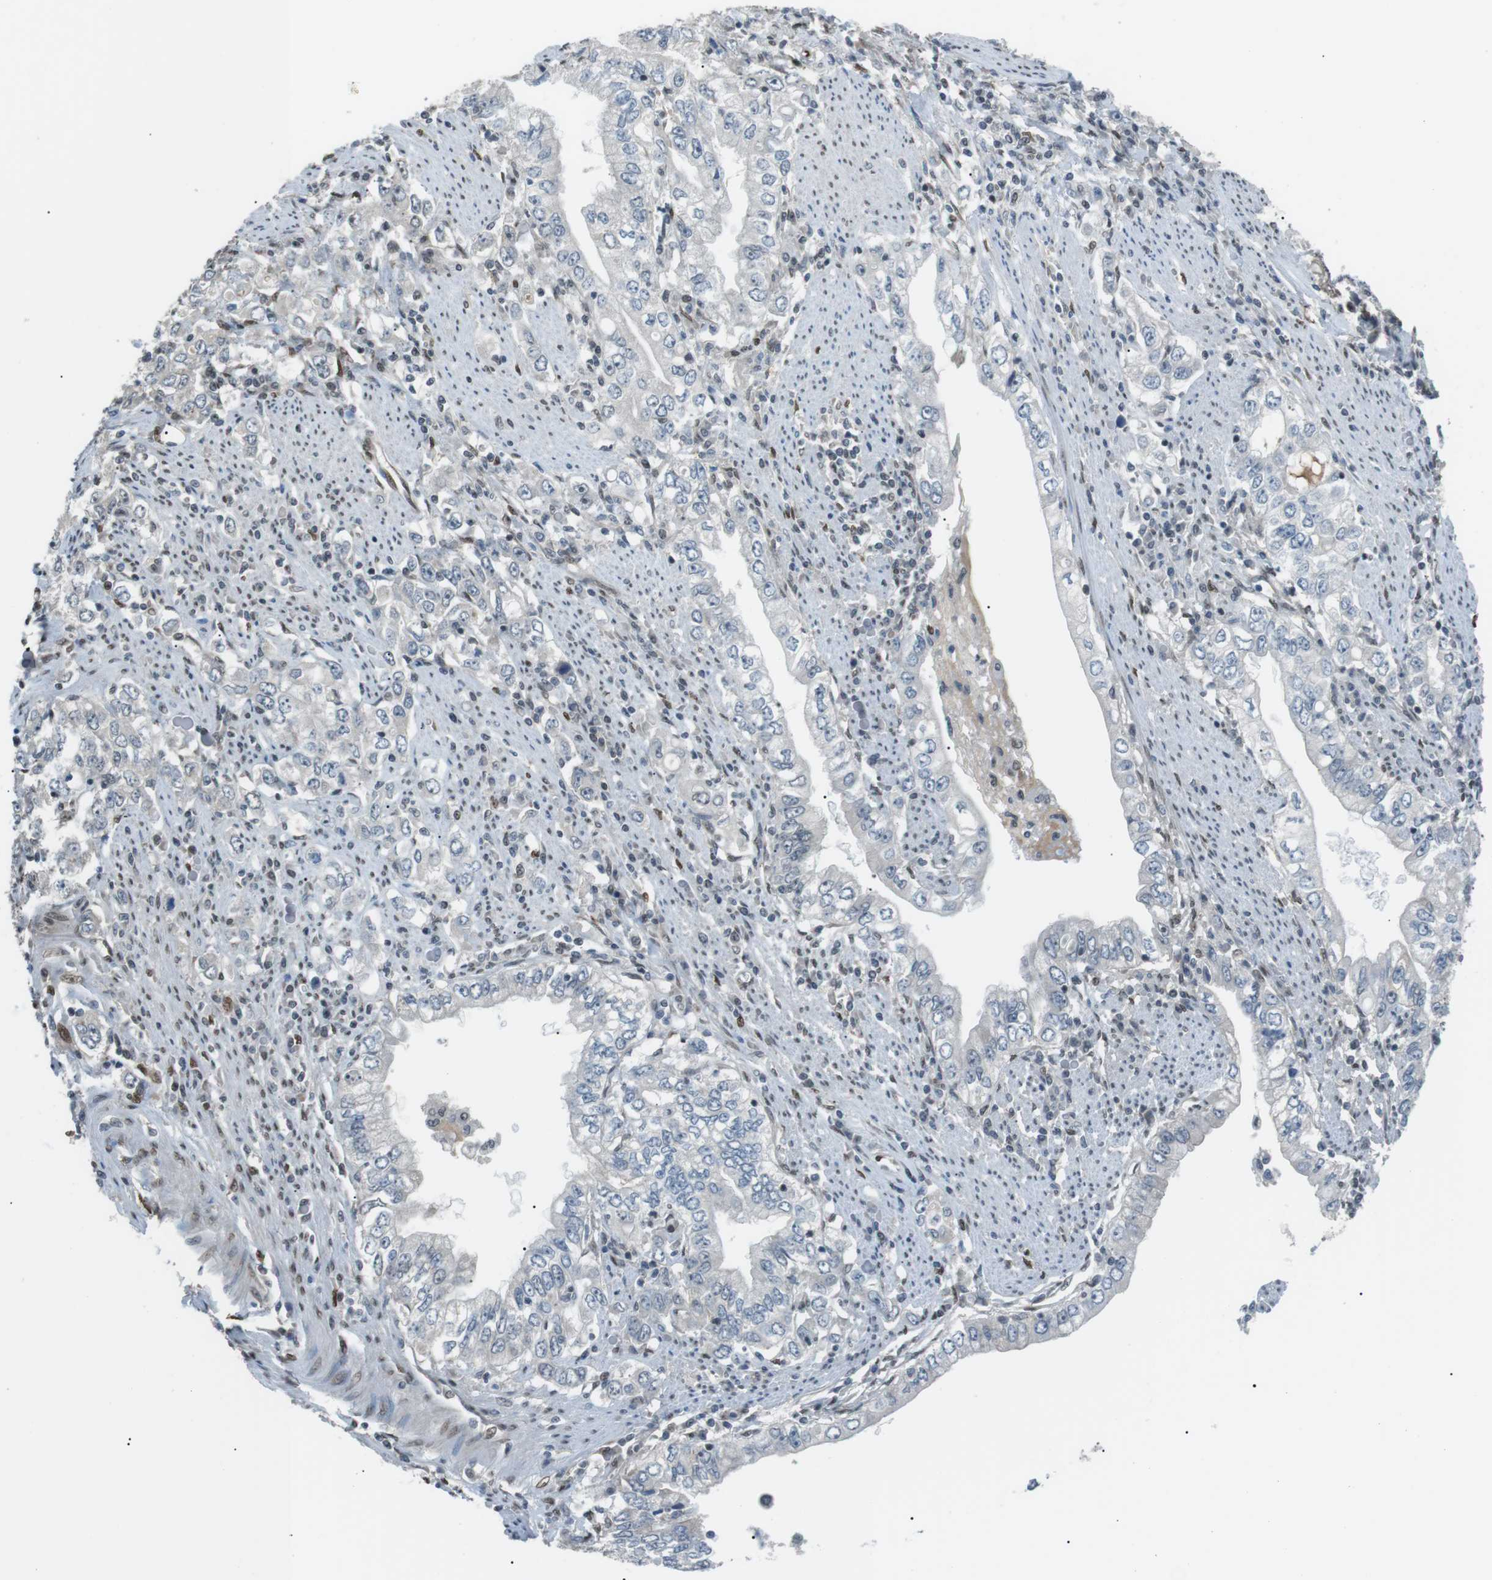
{"staining": {"intensity": "negative", "quantity": "none", "location": "none"}, "tissue": "stomach cancer", "cell_type": "Tumor cells", "image_type": "cancer", "snomed": [{"axis": "morphology", "description": "Adenocarcinoma, NOS"}, {"axis": "topography", "description": "Stomach, lower"}], "caption": "Immunohistochemistry micrograph of adenocarcinoma (stomach) stained for a protein (brown), which displays no expression in tumor cells.", "gene": "SRPK2", "patient": {"sex": "female", "age": 72}}